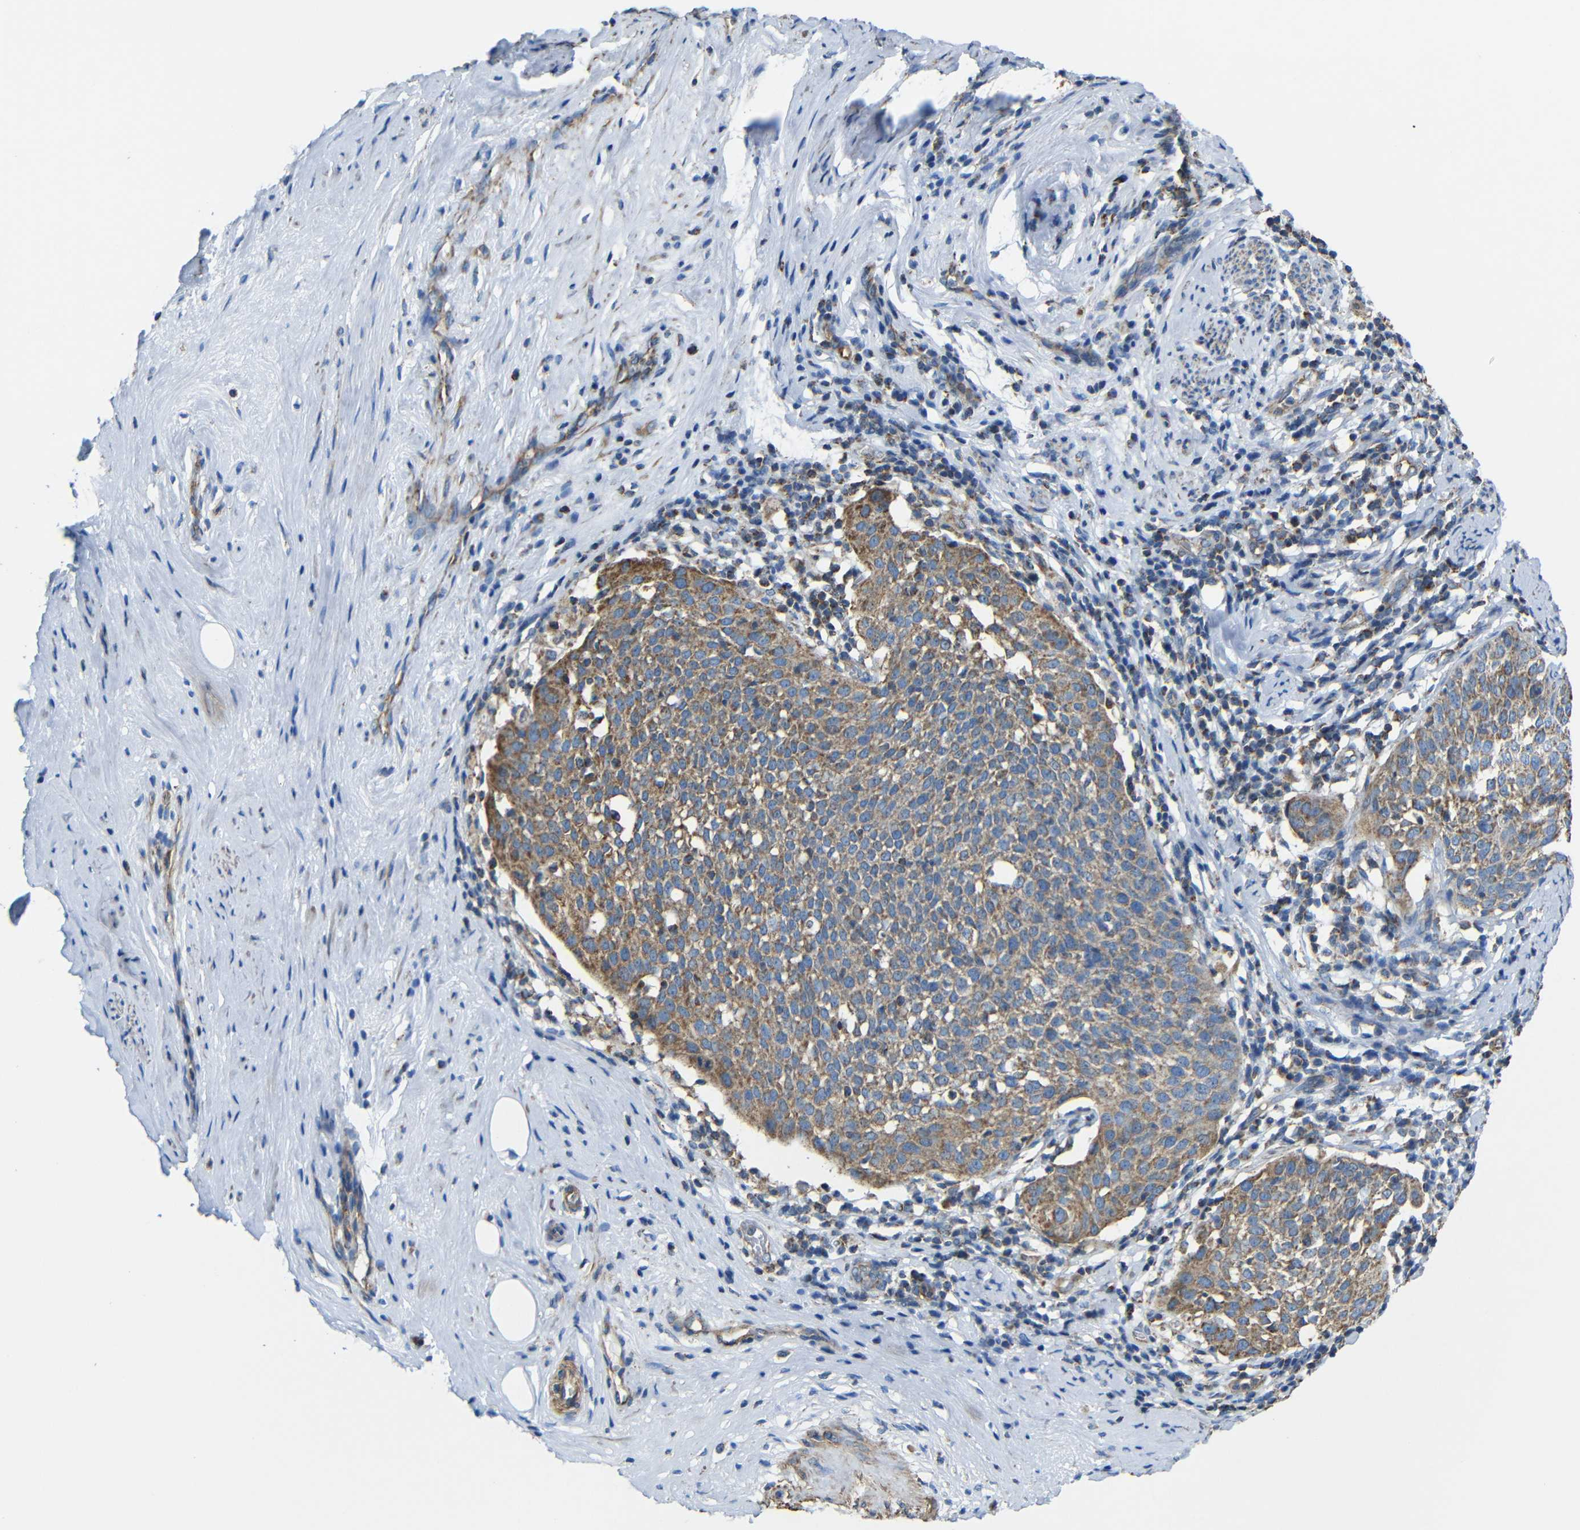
{"staining": {"intensity": "moderate", "quantity": ">75%", "location": "cytoplasmic/membranous"}, "tissue": "cervical cancer", "cell_type": "Tumor cells", "image_type": "cancer", "snomed": [{"axis": "morphology", "description": "Squamous cell carcinoma, NOS"}, {"axis": "topography", "description": "Cervix"}], "caption": "Squamous cell carcinoma (cervical) stained with a protein marker displays moderate staining in tumor cells.", "gene": "INTS6L", "patient": {"sex": "female", "age": 51}}